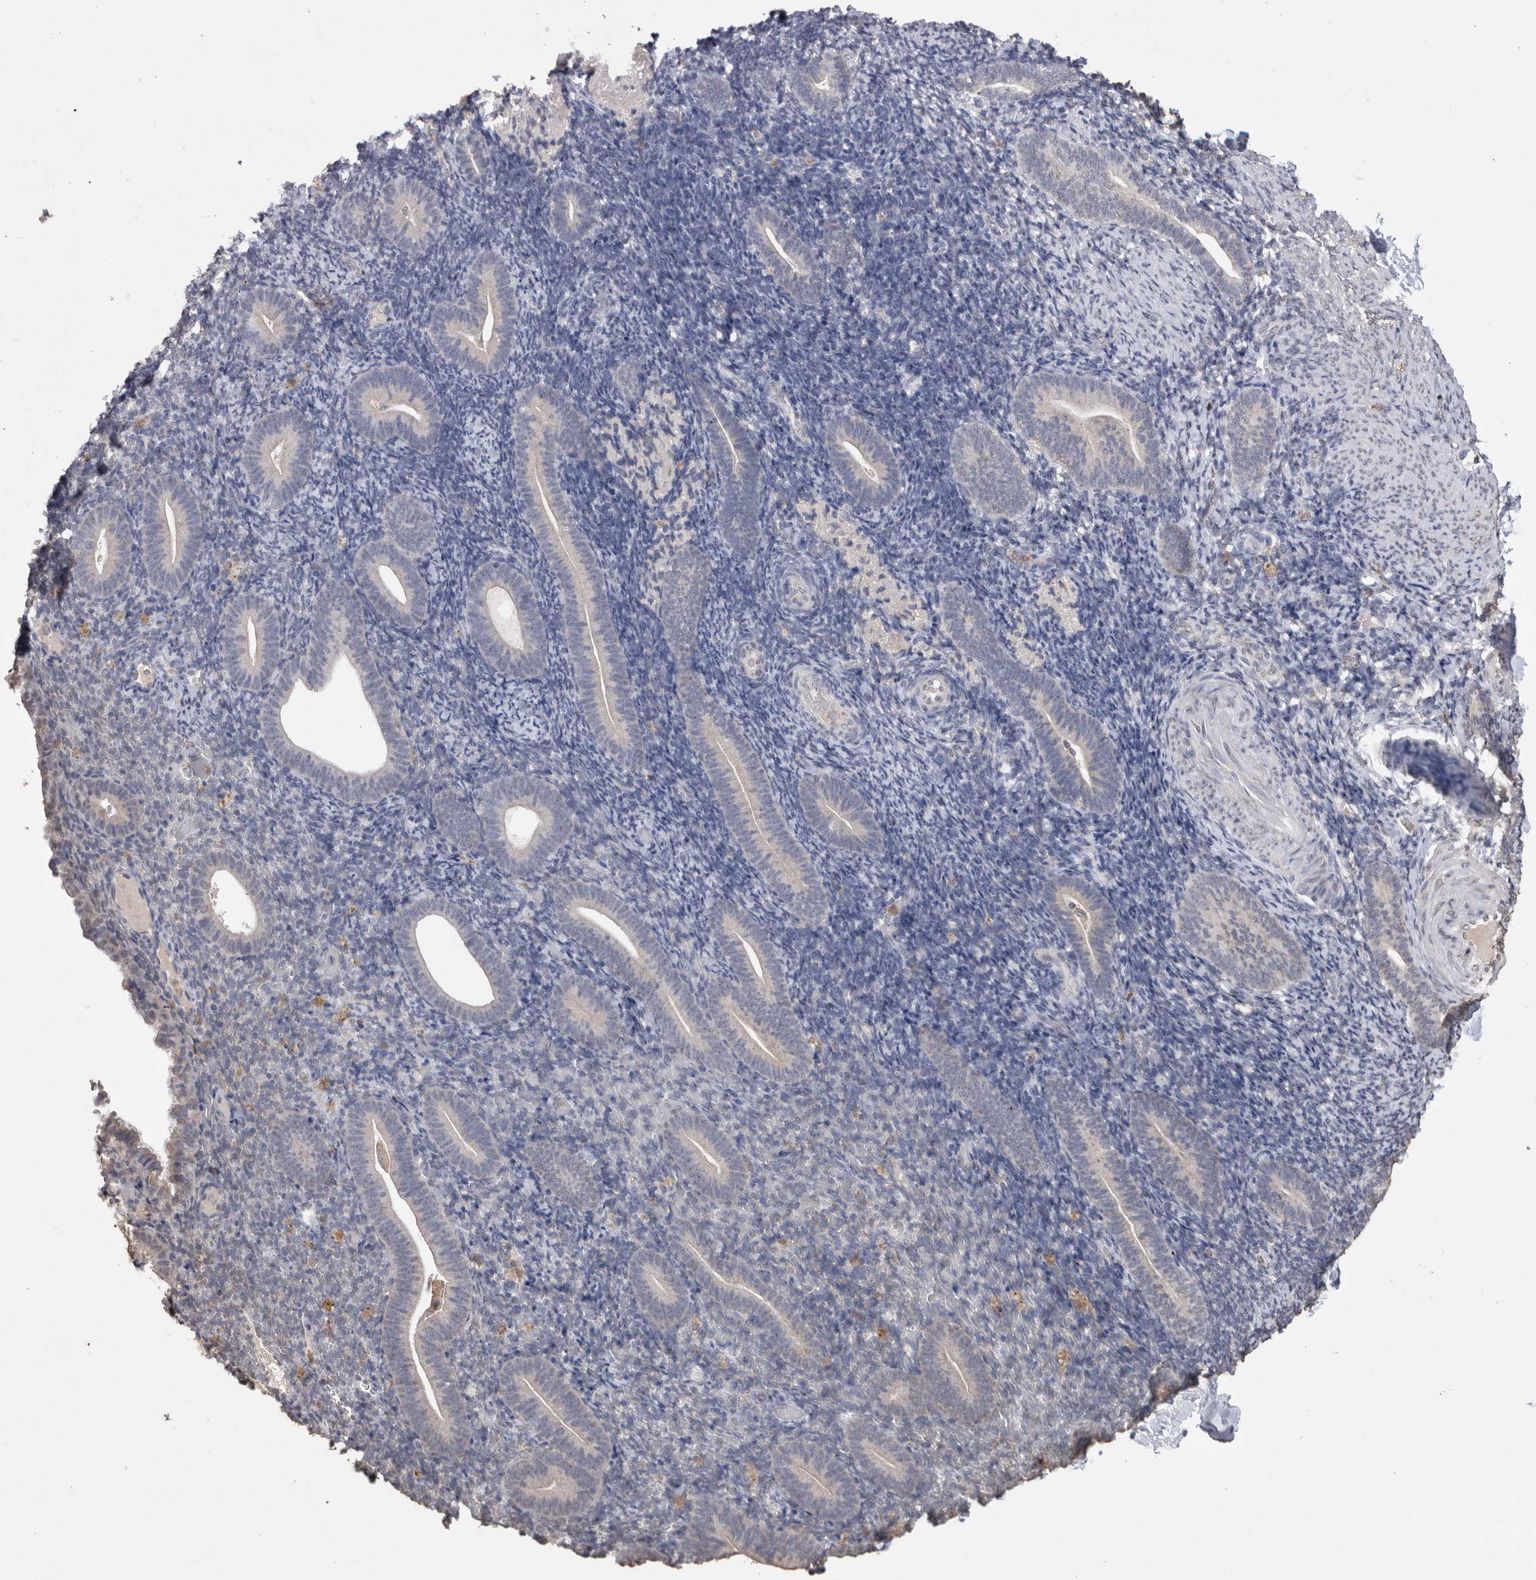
{"staining": {"intensity": "negative", "quantity": "none", "location": "none"}, "tissue": "endometrium", "cell_type": "Cells in endometrial stroma", "image_type": "normal", "snomed": [{"axis": "morphology", "description": "Normal tissue, NOS"}, {"axis": "topography", "description": "Endometrium"}], "caption": "DAB (3,3'-diaminobenzidine) immunohistochemical staining of benign human endometrium displays no significant positivity in cells in endometrial stroma. (Immunohistochemistry, brightfield microscopy, high magnification).", "gene": "GRK5", "patient": {"sex": "female", "age": 51}}